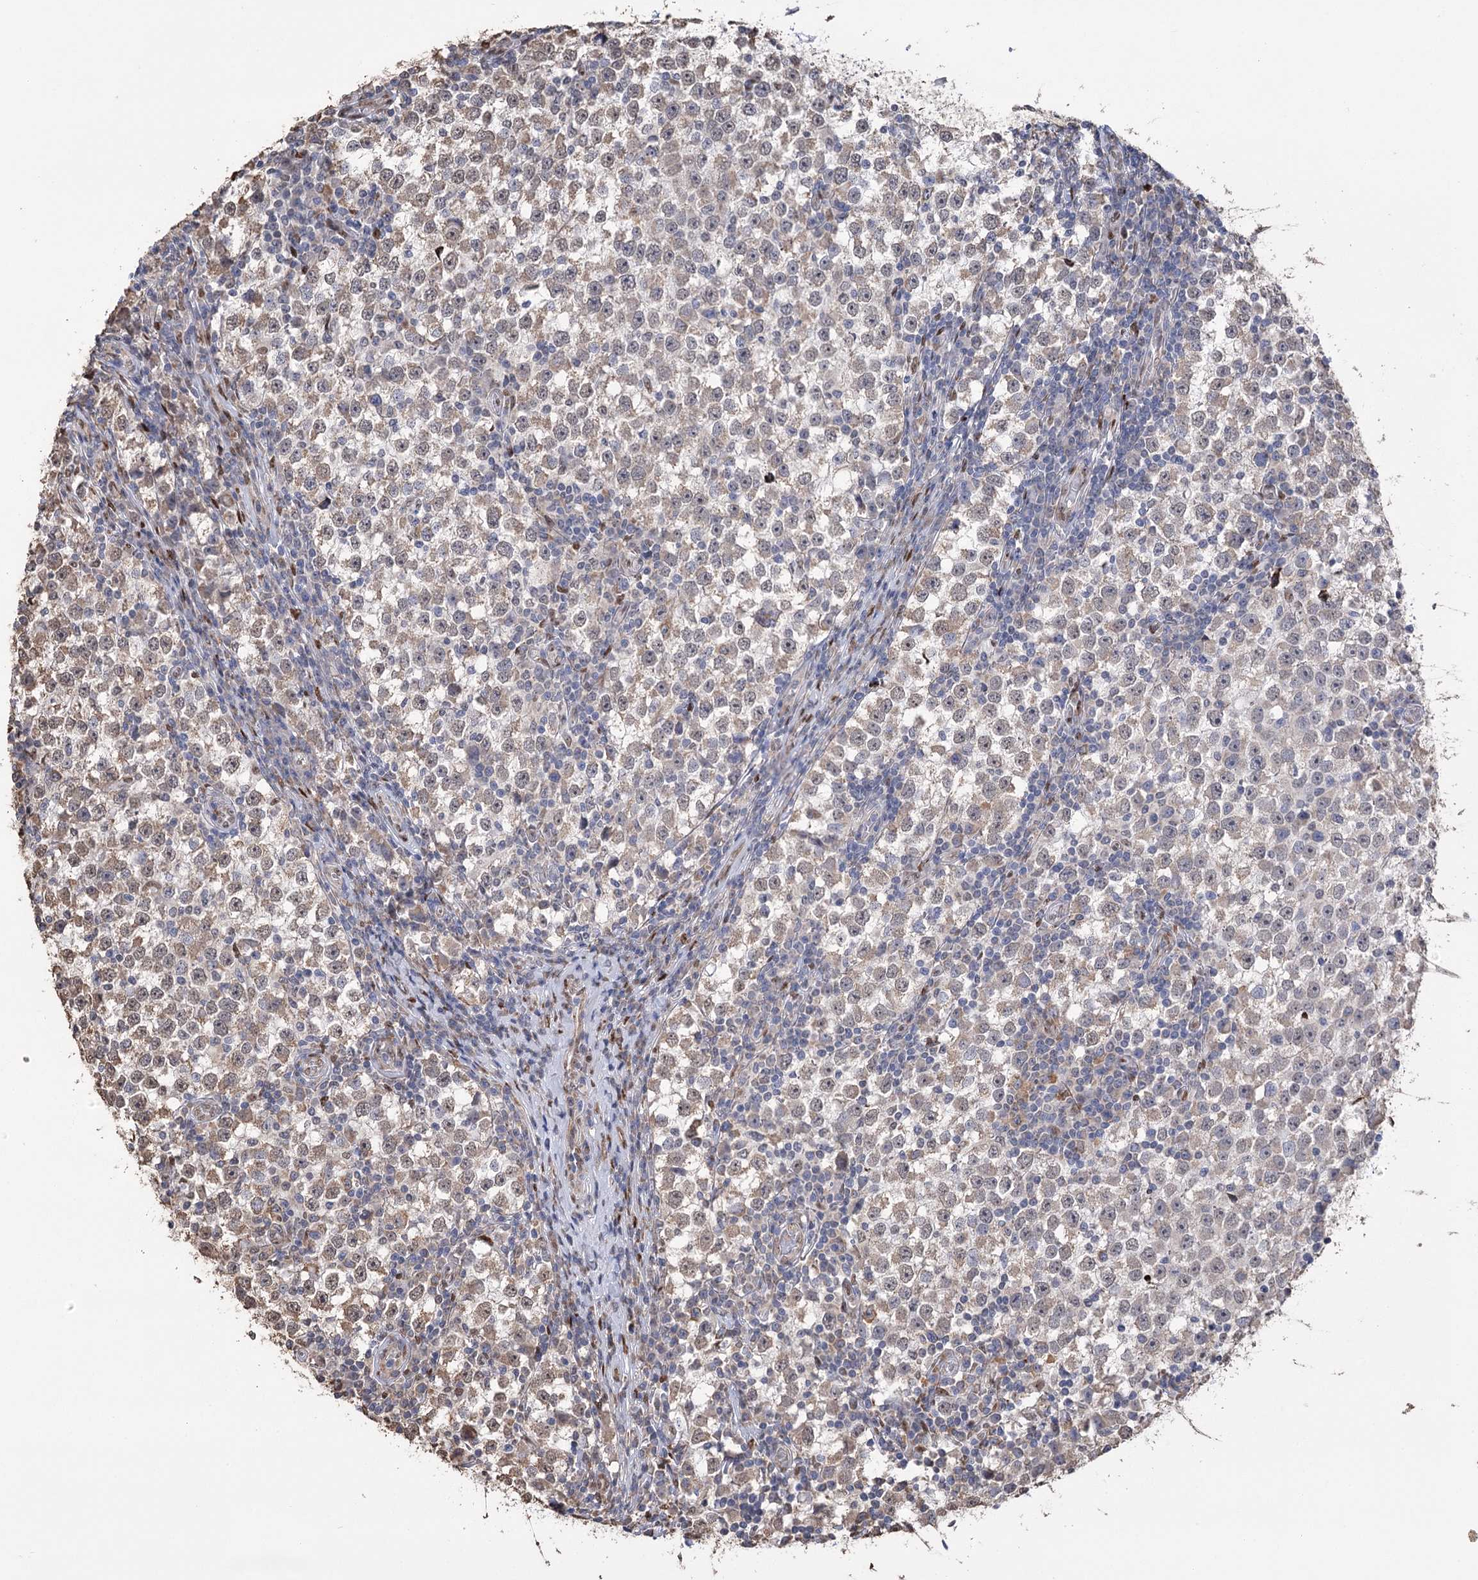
{"staining": {"intensity": "moderate", "quantity": ">75%", "location": "cytoplasmic/membranous,nuclear"}, "tissue": "testis cancer", "cell_type": "Tumor cells", "image_type": "cancer", "snomed": [{"axis": "morphology", "description": "Seminoma, NOS"}, {"axis": "topography", "description": "Testis"}], "caption": "The immunohistochemical stain shows moderate cytoplasmic/membranous and nuclear staining in tumor cells of testis seminoma tissue.", "gene": "NFU1", "patient": {"sex": "male", "age": 65}}